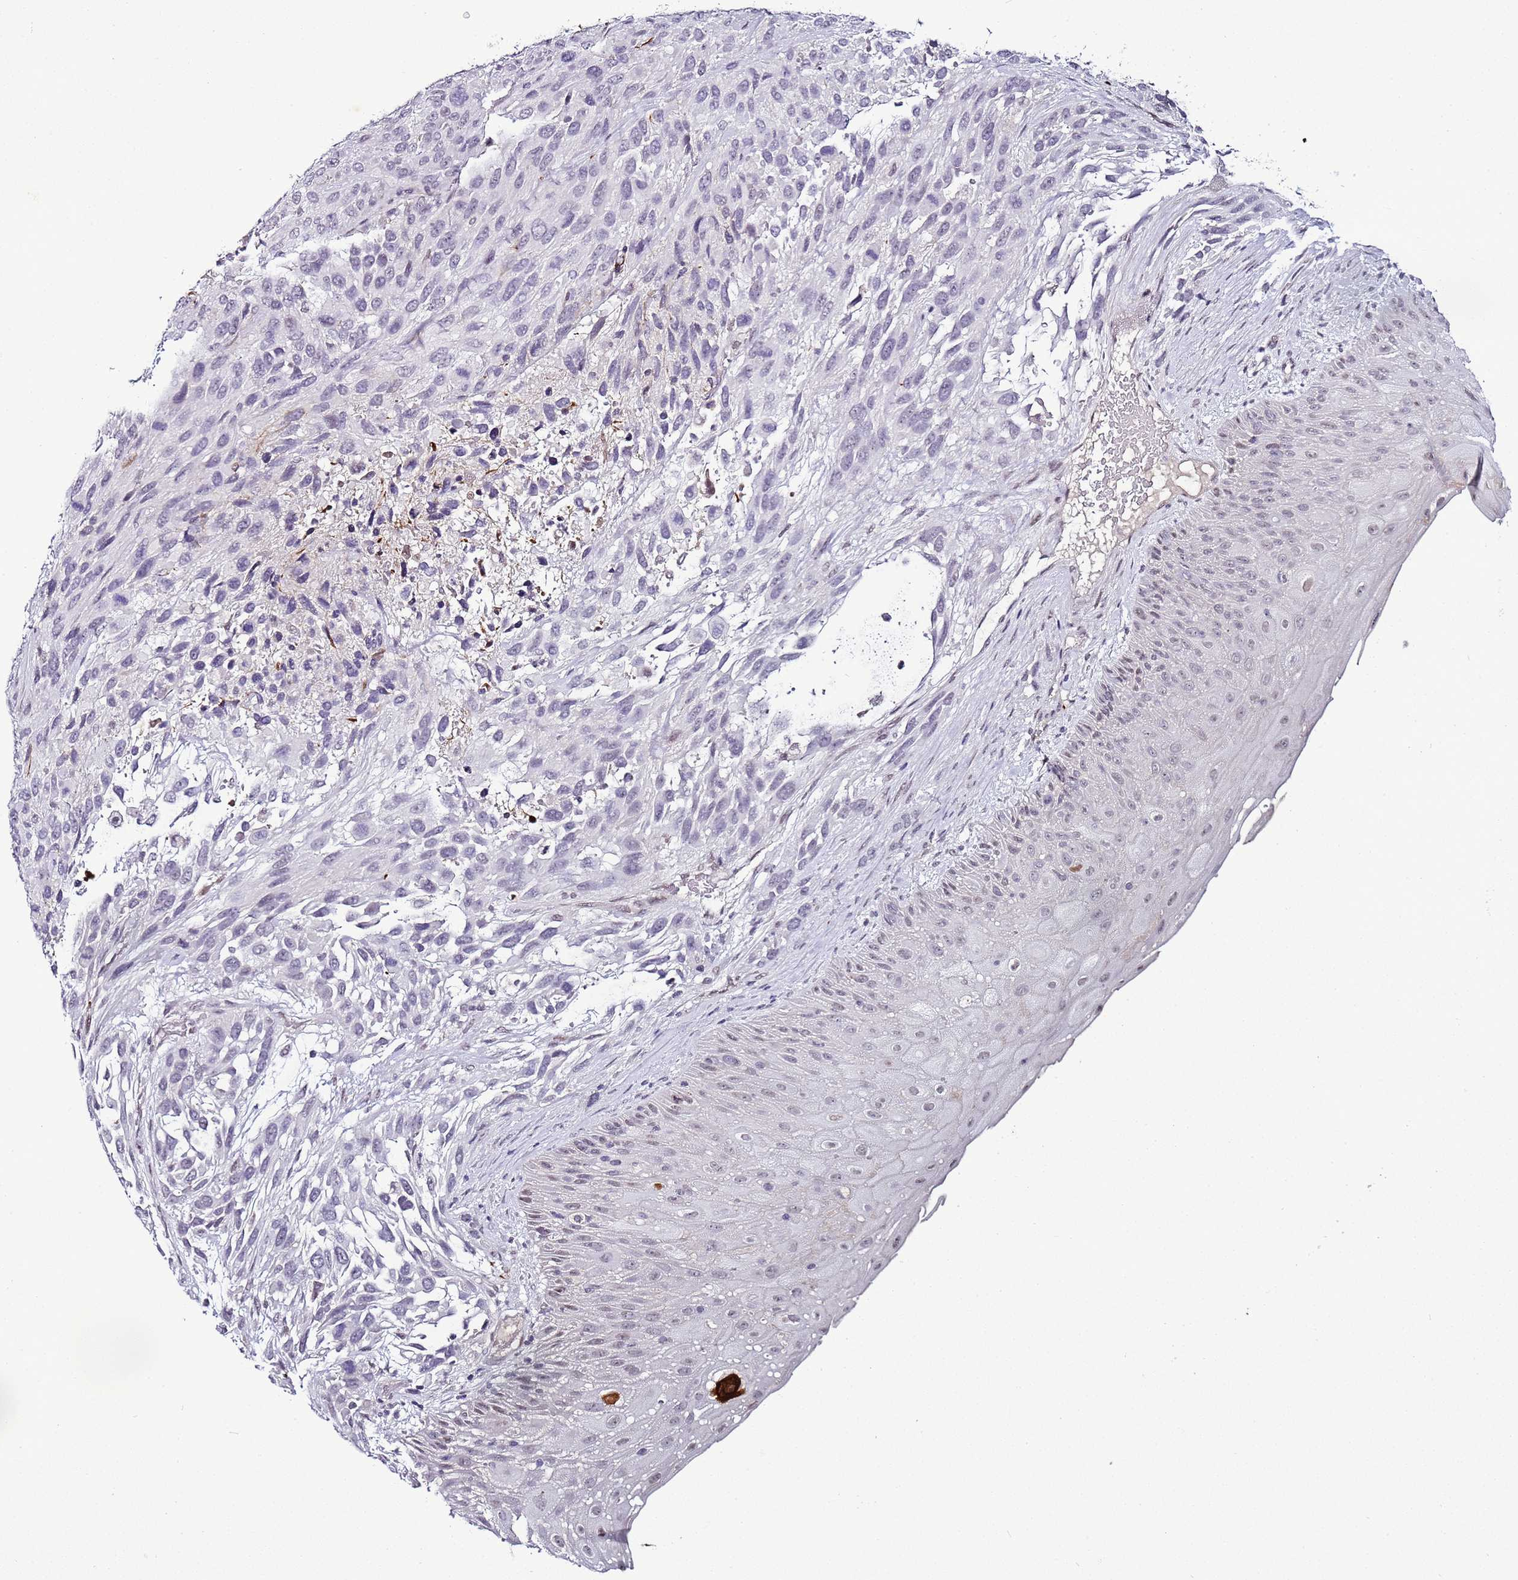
{"staining": {"intensity": "negative", "quantity": "none", "location": "none"}, "tissue": "urothelial cancer", "cell_type": "Tumor cells", "image_type": "cancer", "snomed": [{"axis": "morphology", "description": "Urothelial carcinoma, High grade"}, {"axis": "topography", "description": "Urinary bladder"}], "caption": "There is no significant expression in tumor cells of high-grade urothelial carcinoma.", "gene": "PSMA7", "patient": {"sex": "female", "age": 70}}